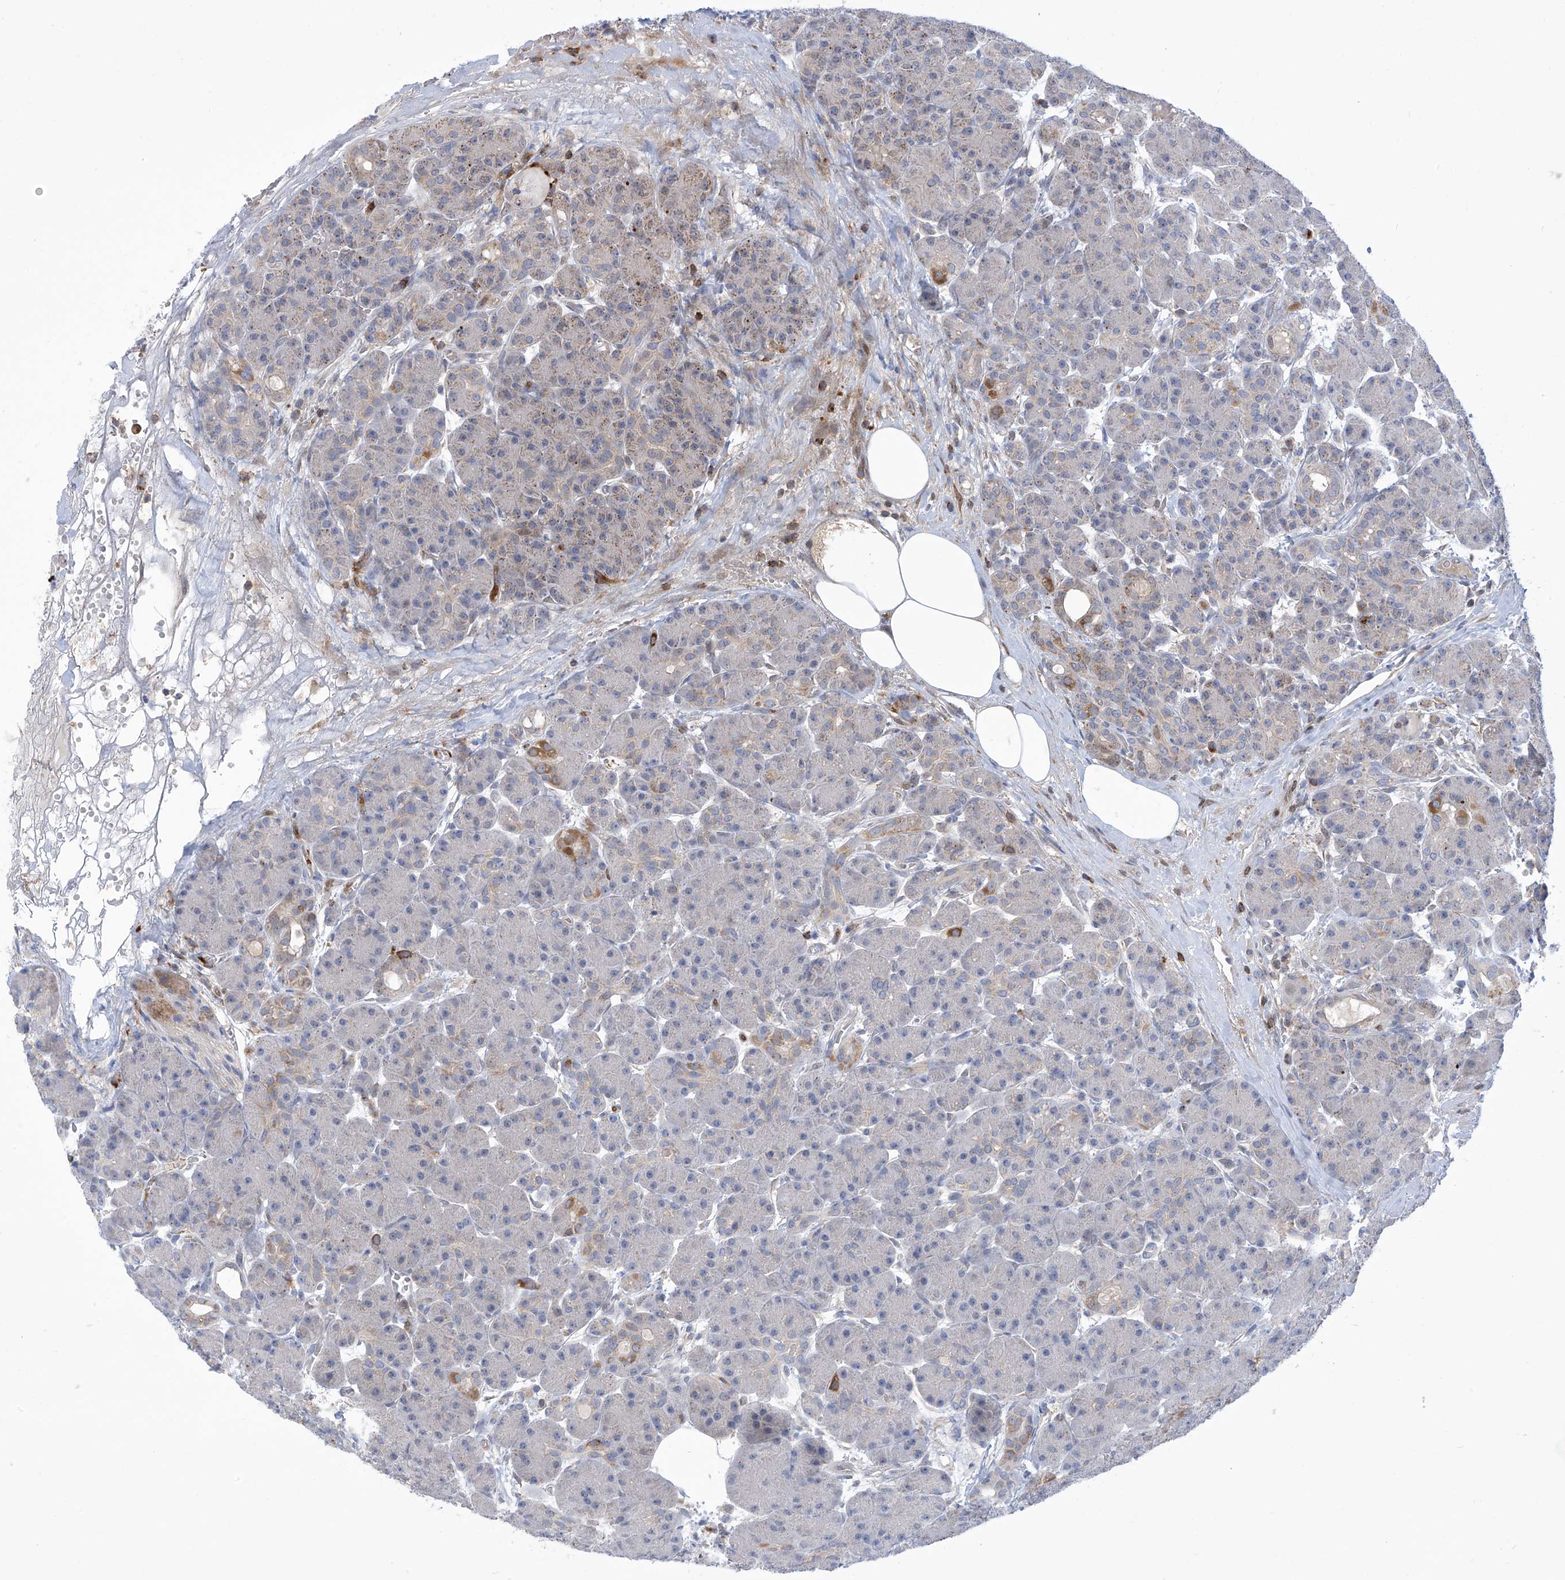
{"staining": {"intensity": "moderate", "quantity": "<25%", "location": "cytoplasmic/membranous"}, "tissue": "pancreas", "cell_type": "Exocrine glandular cells", "image_type": "normal", "snomed": [{"axis": "morphology", "description": "Normal tissue, NOS"}, {"axis": "topography", "description": "Pancreas"}], "caption": "Immunohistochemical staining of benign pancreas reveals low levels of moderate cytoplasmic/membranous positivity in about <25% of exocrine glandular cells. (Brightfield microscopy of DAB IHC at high magnification).", "gene": "IBA57", "patient": {"sex": "male", "age": 63}}